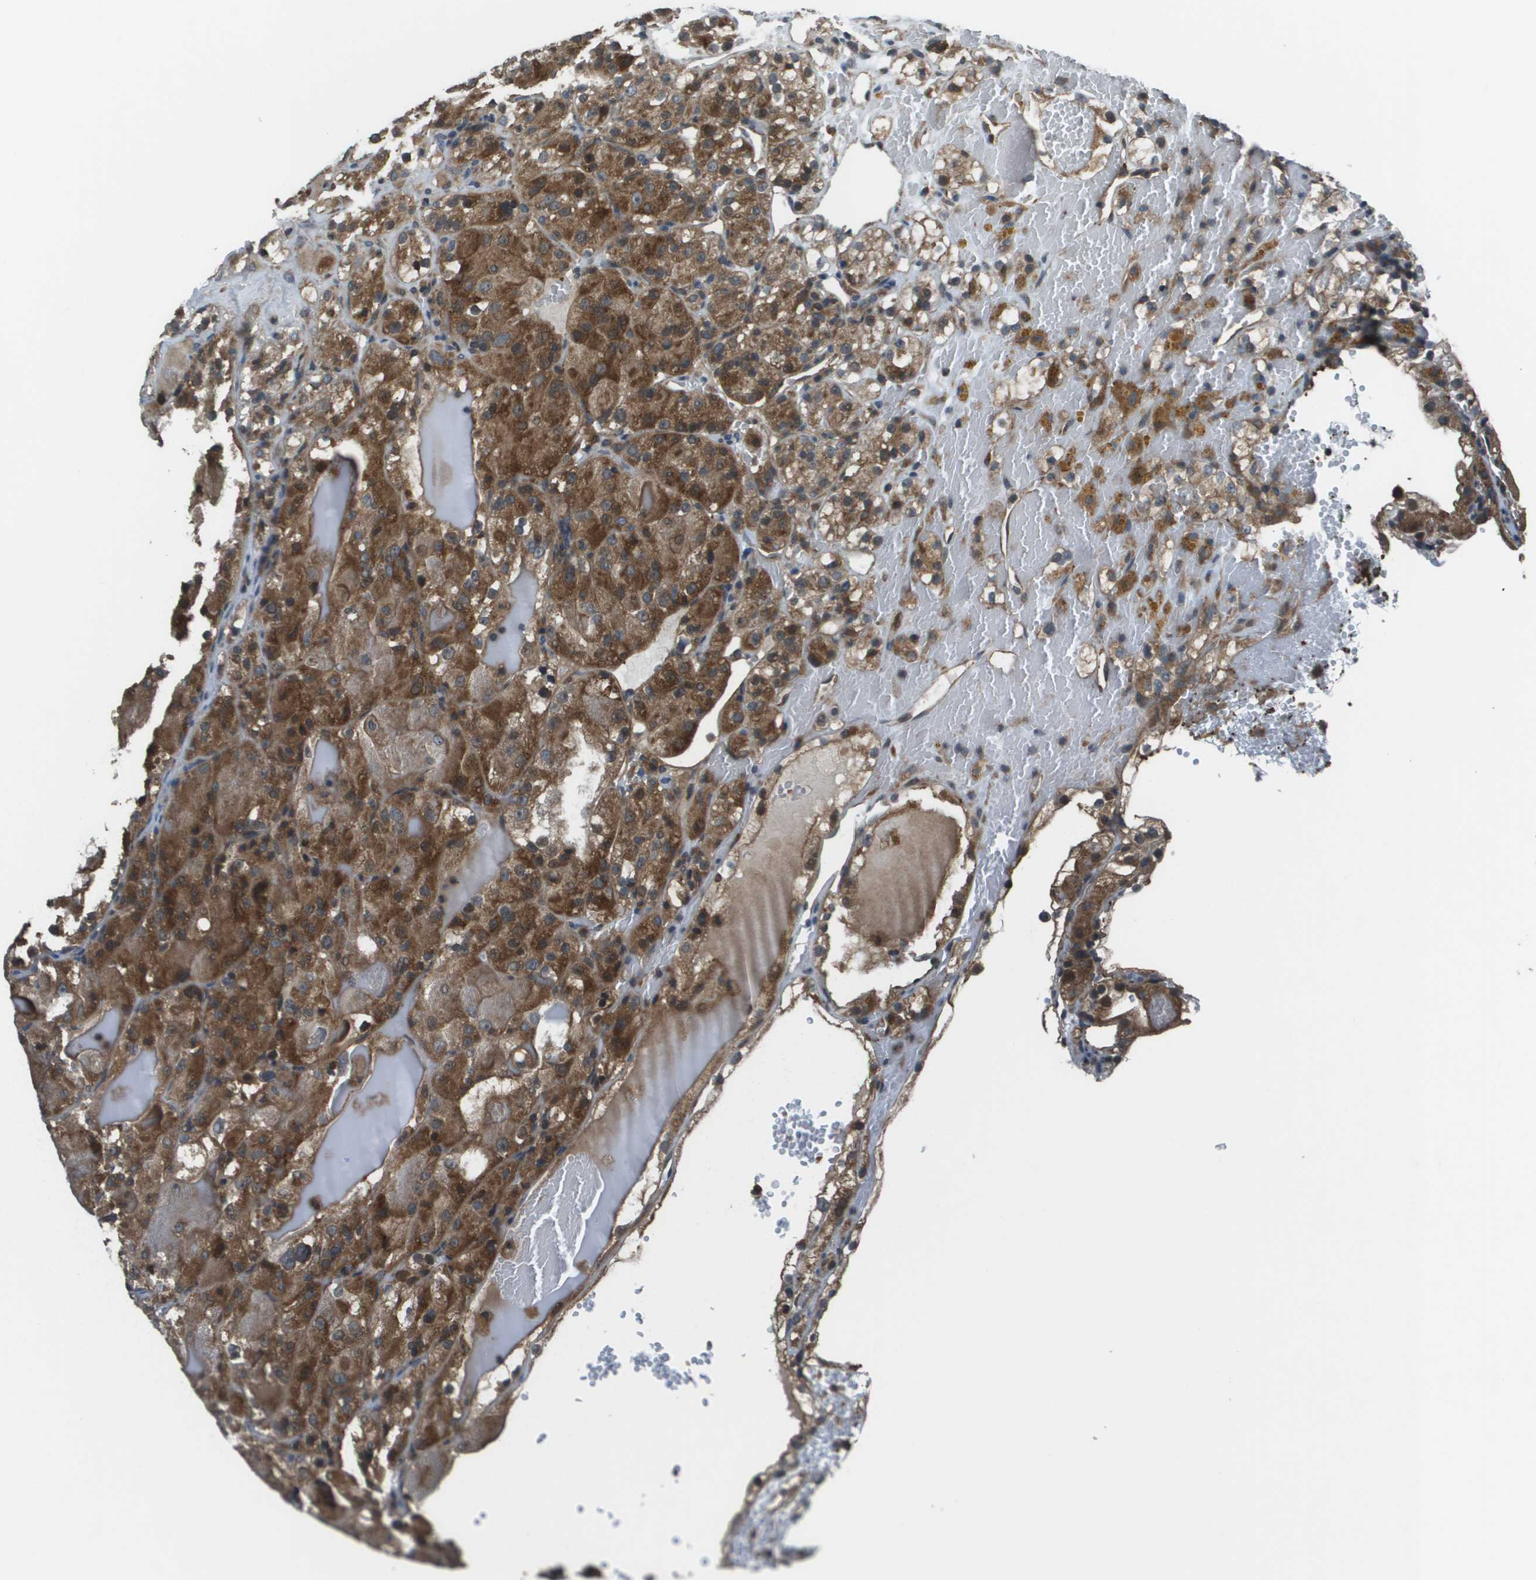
{"staining": {"intensity": "strong", "quantity": ">75%", "location": "cytoplasmic/membranous"}, "tissue": "renal cancer", "cell_type": "Tumor cells", "image_type": "cancer", "snomed": [{"axis": "morphology", "description": "Normal tissue, NOS"}, {"axis": "morphology", "description": "Adenocarcinoma, NOS"}, {"axis": "topography", "description": "Kidney"}], "caption": "Renal cancer tissue exhibits strong cytoplasmic/membranous staining in about >75% of tumor cells, visualized by immunohistochemistry.", "gene": "PLPBP", "patient": {"sex": "male", "age": 61}}